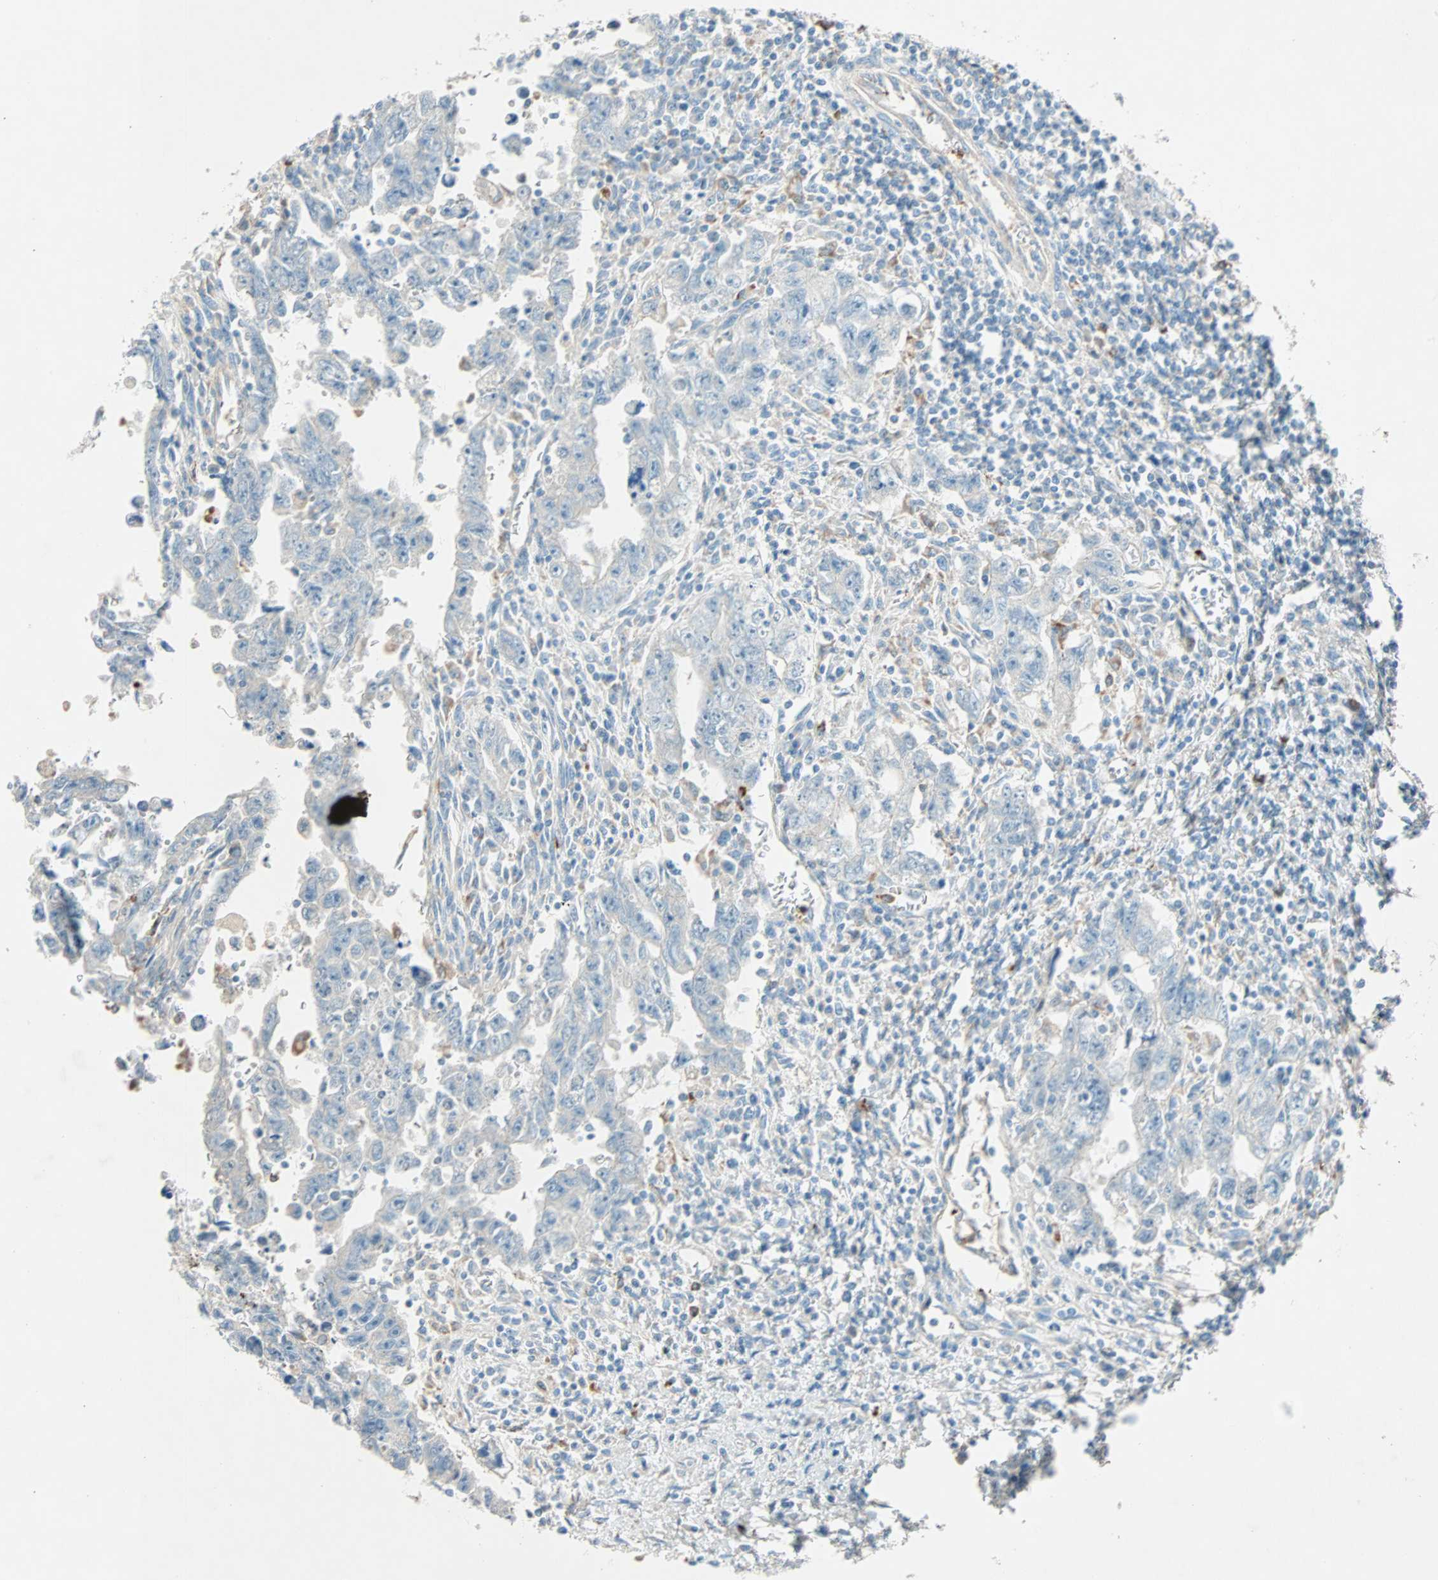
{"staining": {"intensity": "weak", "quantity": ">75%", "location": "cytoplasmic/membranous"}, "tissue": "testis cancer", "cell_type": "Tumor cells", "image_type": "cancer", "snomed": [{"axis": "morphology", "description": "Carcinoma, Embryonal, NOS"}, {"axis": "topography", "description": "Testis"}], "caption": "This micrograph demonstrates embryonal carcinoma (testis) stained with immunohistochemistry to label a protein in brown. The cytoplasmic/membranous of tumor cells show weak positivity for the protein. Nuclei are counter-stained blue.", "gene": "LY6G6F", "patient": {"sex": "male", "age": 28}}